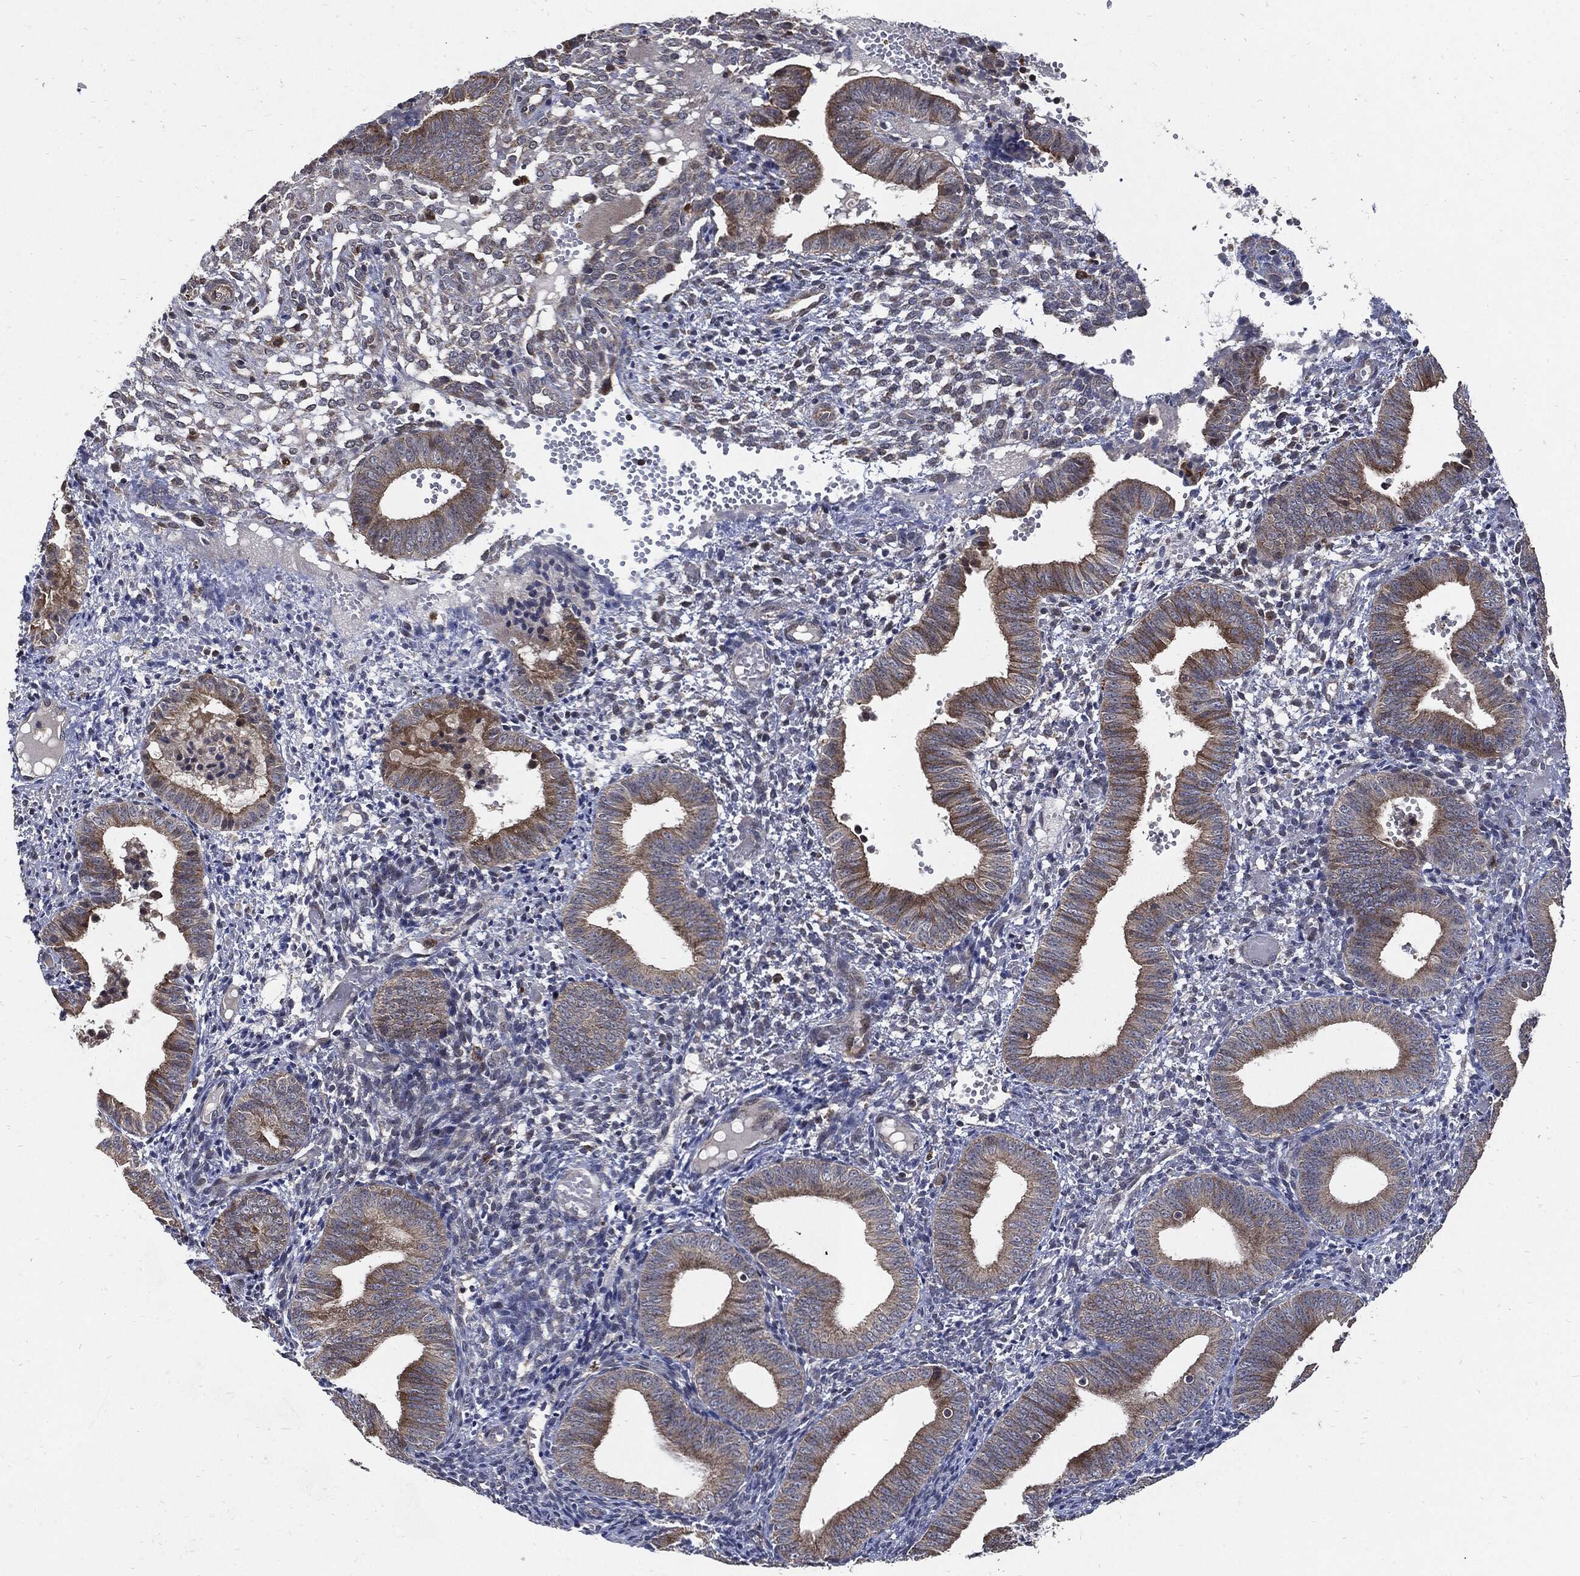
{"staining": {"intensity": "moderate", "quantity": "<25%", "location": "cytoplasmic/membranous"}, "tissue": "endometrium", "cell_type": "Cells in endometrial stroma", "image_type": "normal", "snomed": [{"axis": "morphology", "description": "Normal tissue, NOS"}, {"axis": "topography", "description": "Endometrium"}], "caption": "Protein staining demonstrates moderate cytoplasmic/membranous positivity in about <25% of cells in endometrial stroma in normal endometrium.", "gene": "SLC31A2", "patient": {"sex": "female", "age": 42}}